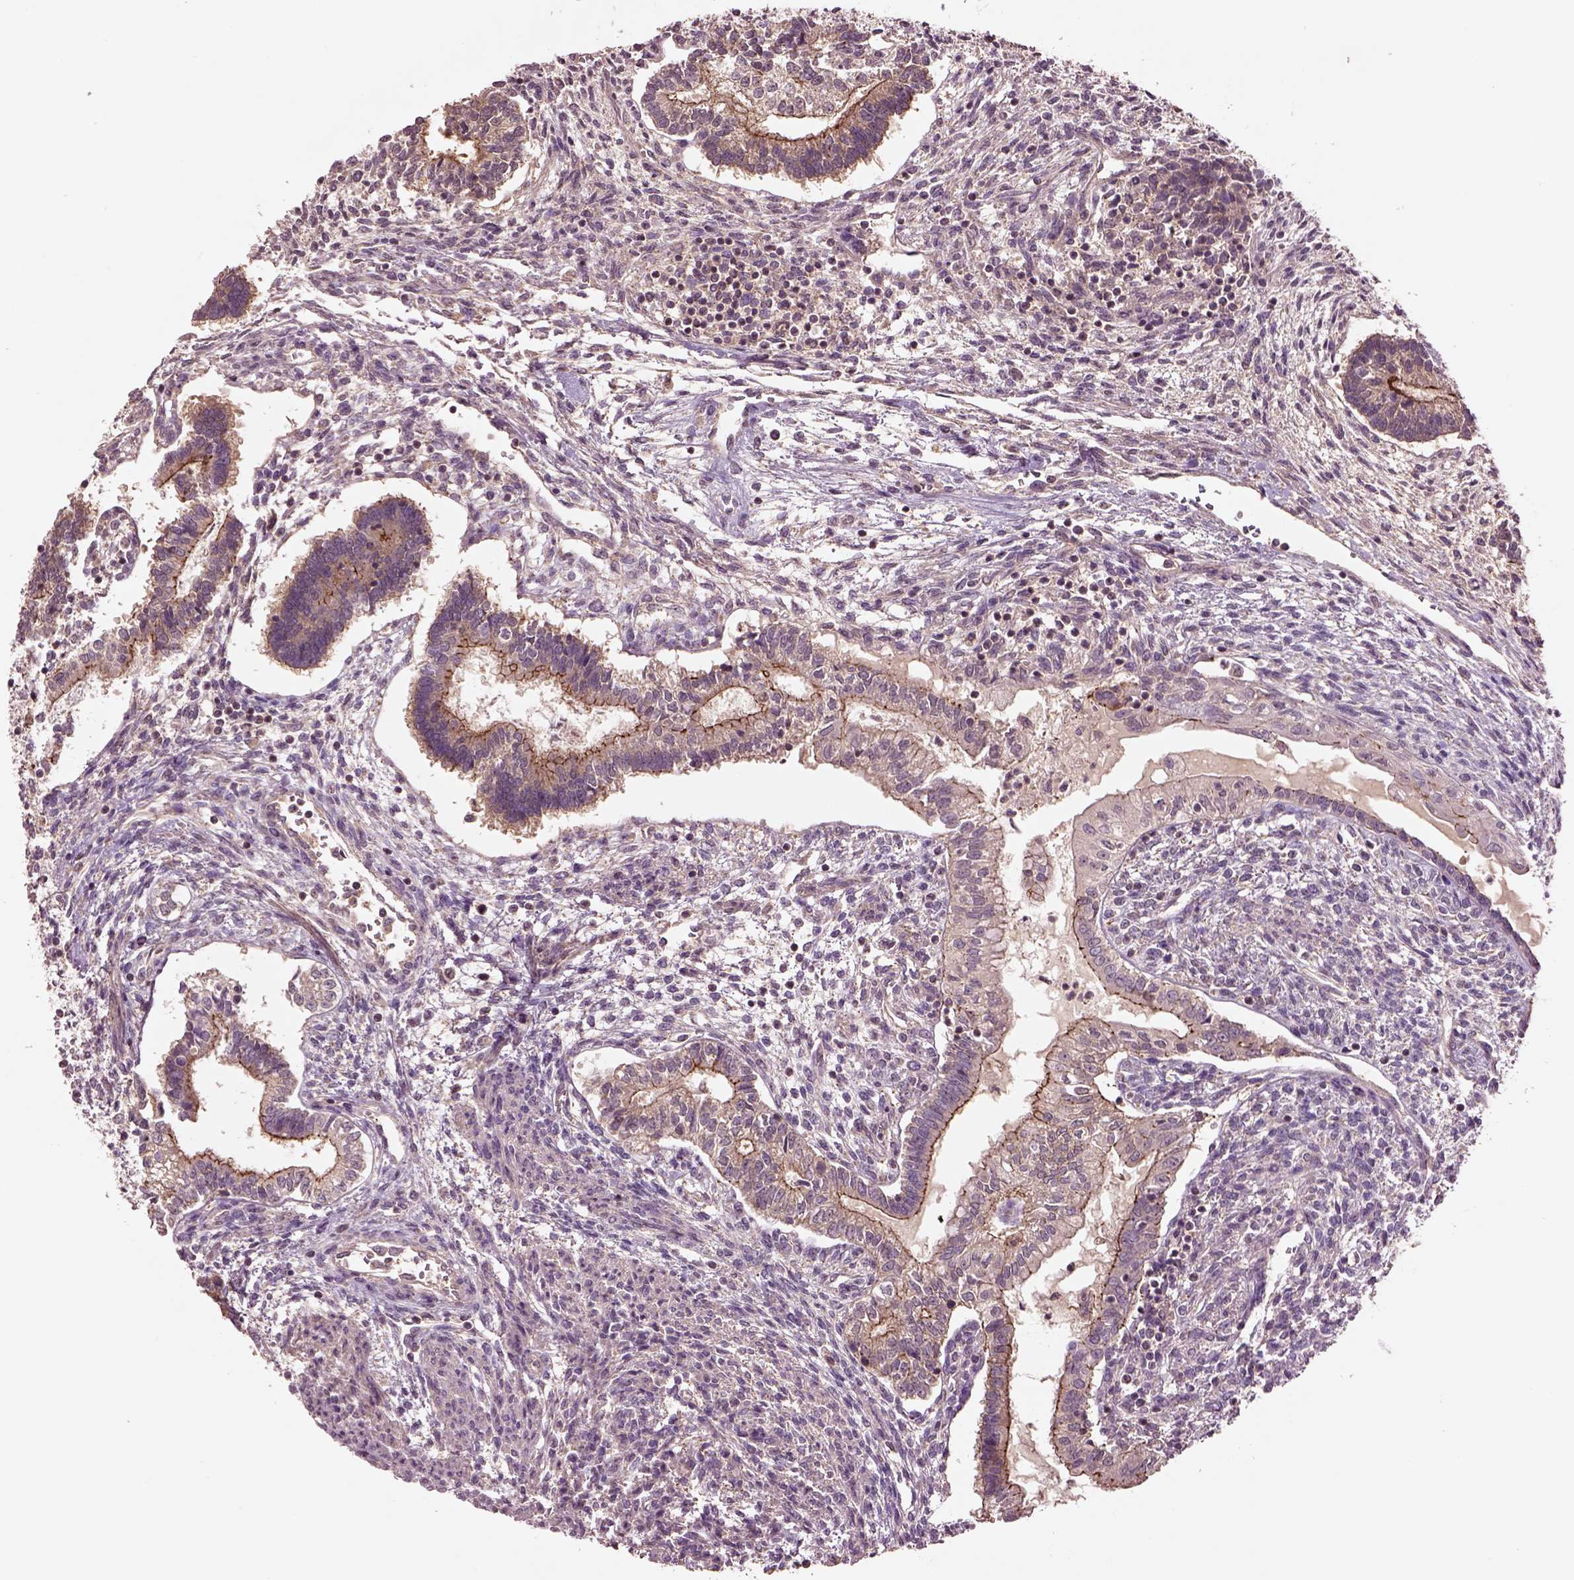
{"staining": {"intensity": "moderate", "quantity": ">75%", "location": "cytoplasmic/membranous"}, "tissue": "testis cancer", "cell_type": "Tumor cells", "image_type": "cancer", "snomed": [{"axis": "morphology", "description": "Carcinoma, Embryonal, NOS"}, {"axis": "topography", "description": "Testis"}], "caption": "Immunohistochemical staining of embryonal carcinoma (testis) displays medium levels of moderate cytoplasmic/membranous protein staining in approximately >75% of tumor cells.", "gene": "MTHFS", "patient": {"sex": "male", "age": 37}}